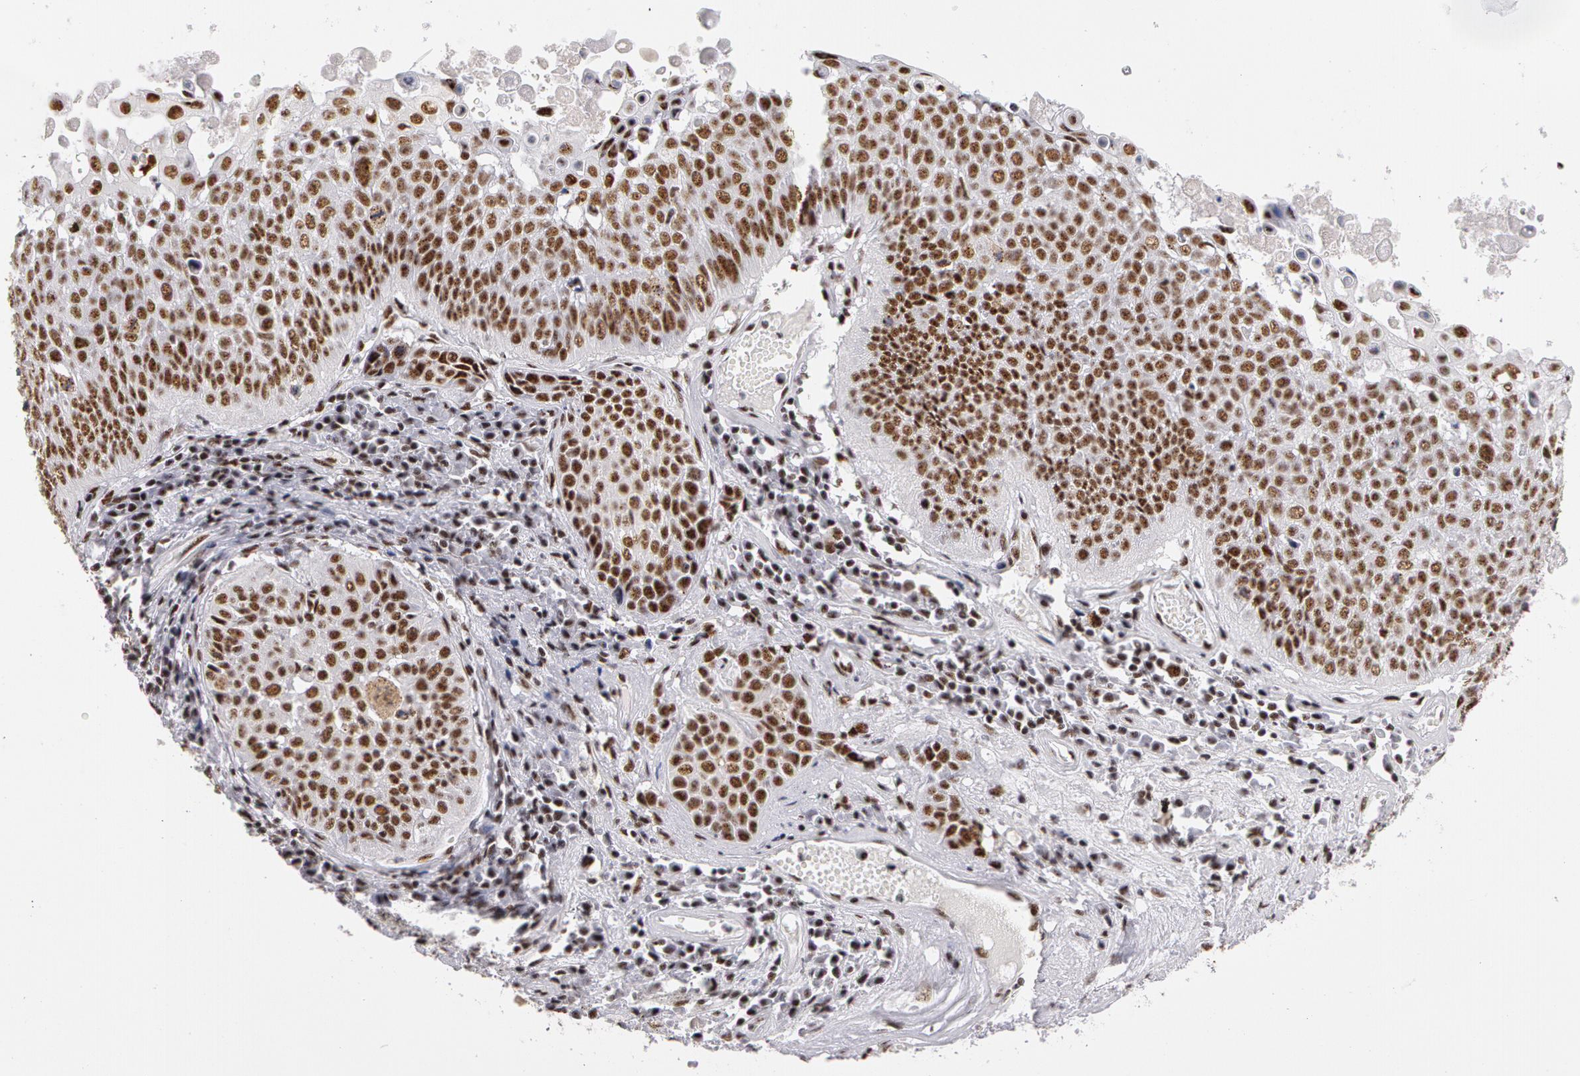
{"staining": {"intensity": "strong", "quantity": ">75%", "location": "nuclear"}, "tissue": "lung cancer", "cell_type": "Tumor cells", "image_type": "cancer", "snomed": [{"axis": "morphology", "description": "Adenocarcinoma, NOS"}, {"axis": "topography", "description": "Lung"}], "caption": "Lung cancer stained for a protein exhibits strong nuclear positivity in tumor cells.", "gene": "PNN", "patient": {"sex": "male", "age": 60}}